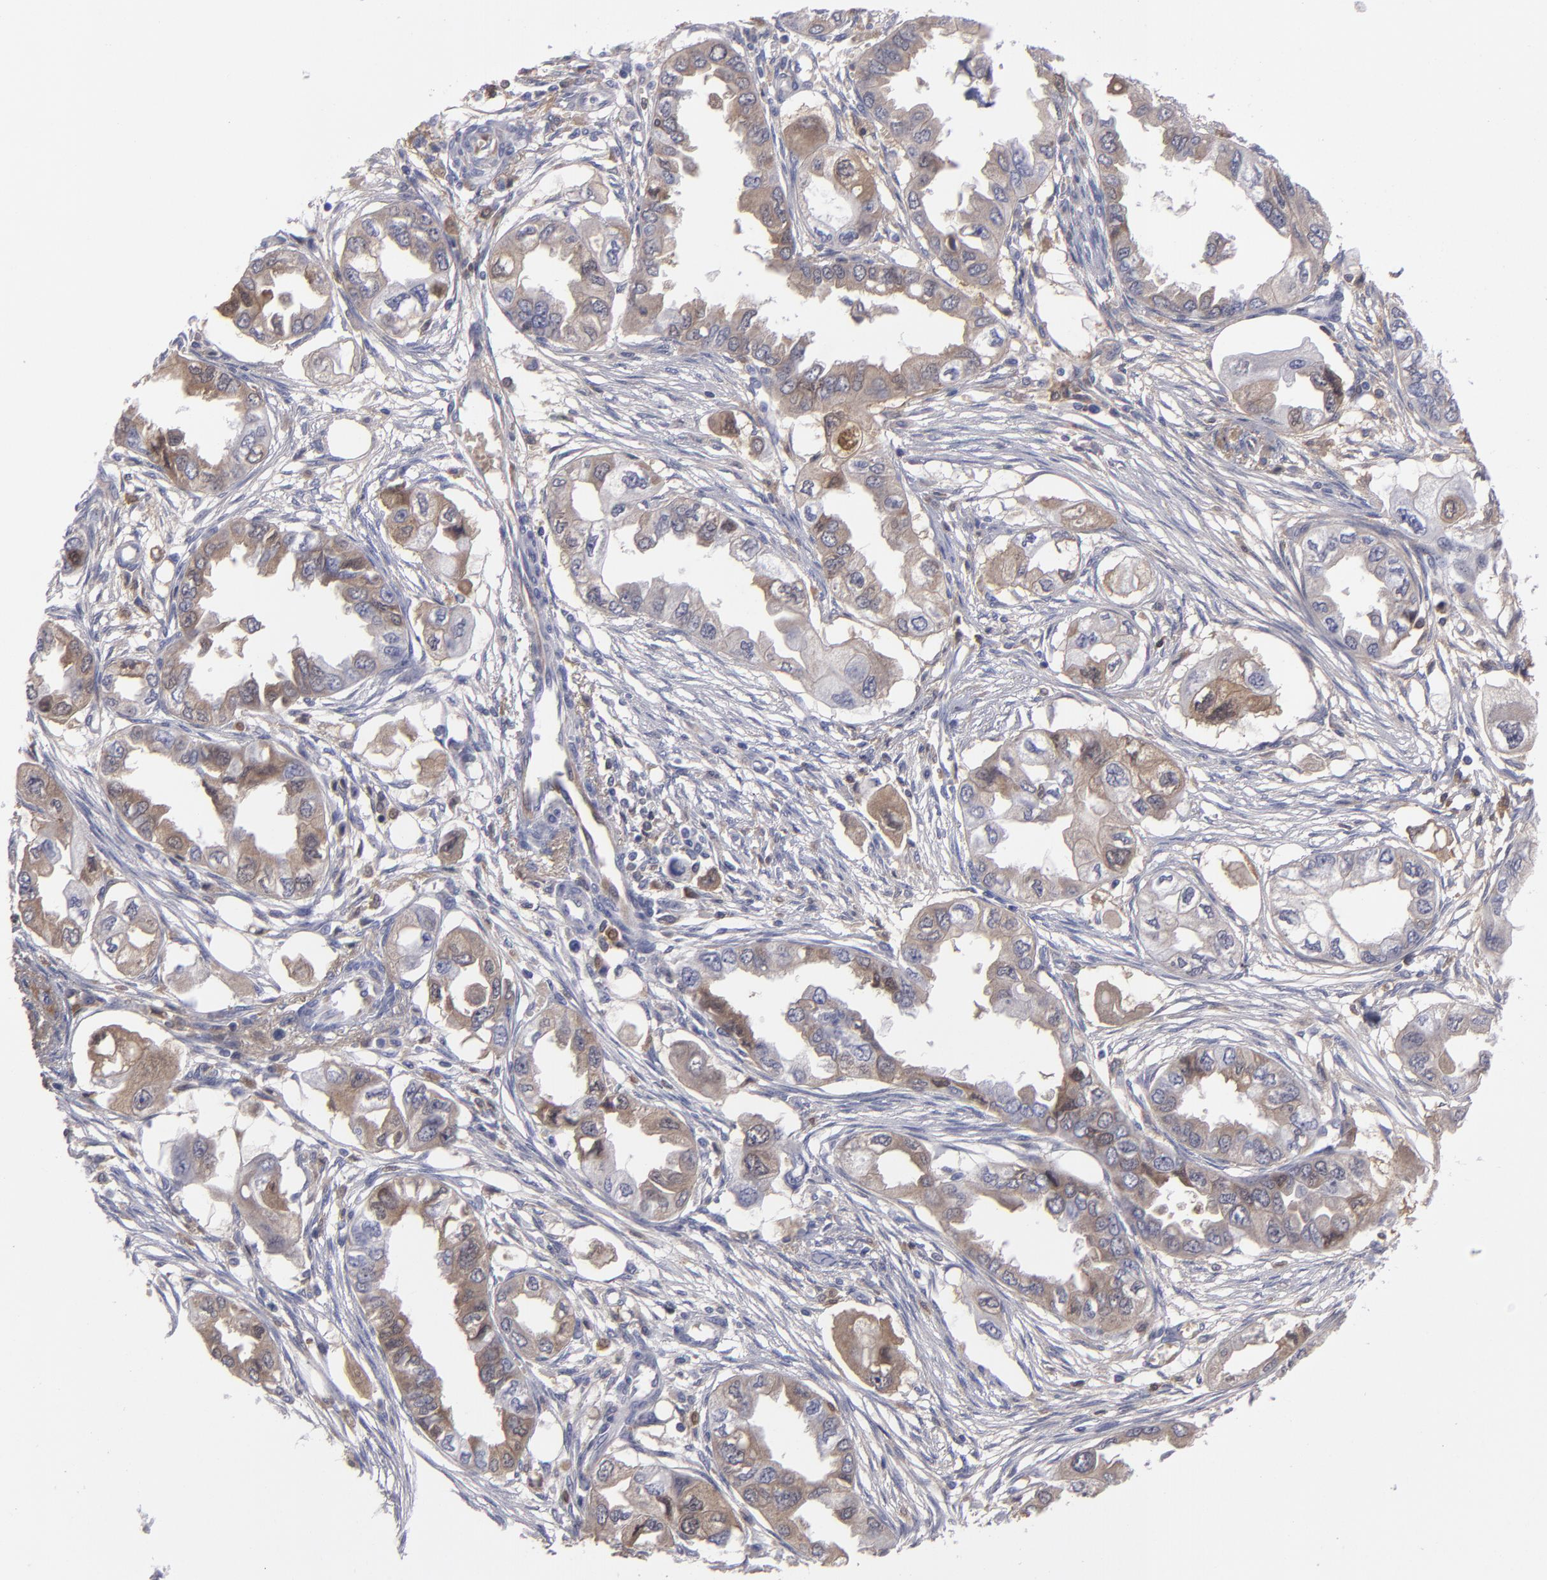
{"staining": {"intensity": "moderate", "quantity": "25%-75%", "location": "cytoplasmic/membranous"}, "tissue": "endometrial cancer", "cell_type": "Tumor cells", "image_type": "cancer", "snomed": [{"axis": "morphology", "description": "Adenocarcinoma, NOS"}, {"axis": "topography", "description": "Endometrium"}], "caption": "Immunohistochemical staining of human endometrial adenocarcinoma reveals medium levels of moderate cytoplasmic/membranous positivity in approximately 25%-75% of tumor cells.", "gene": "ITIH4", "patient": {"sex": "female", "age": 67}}